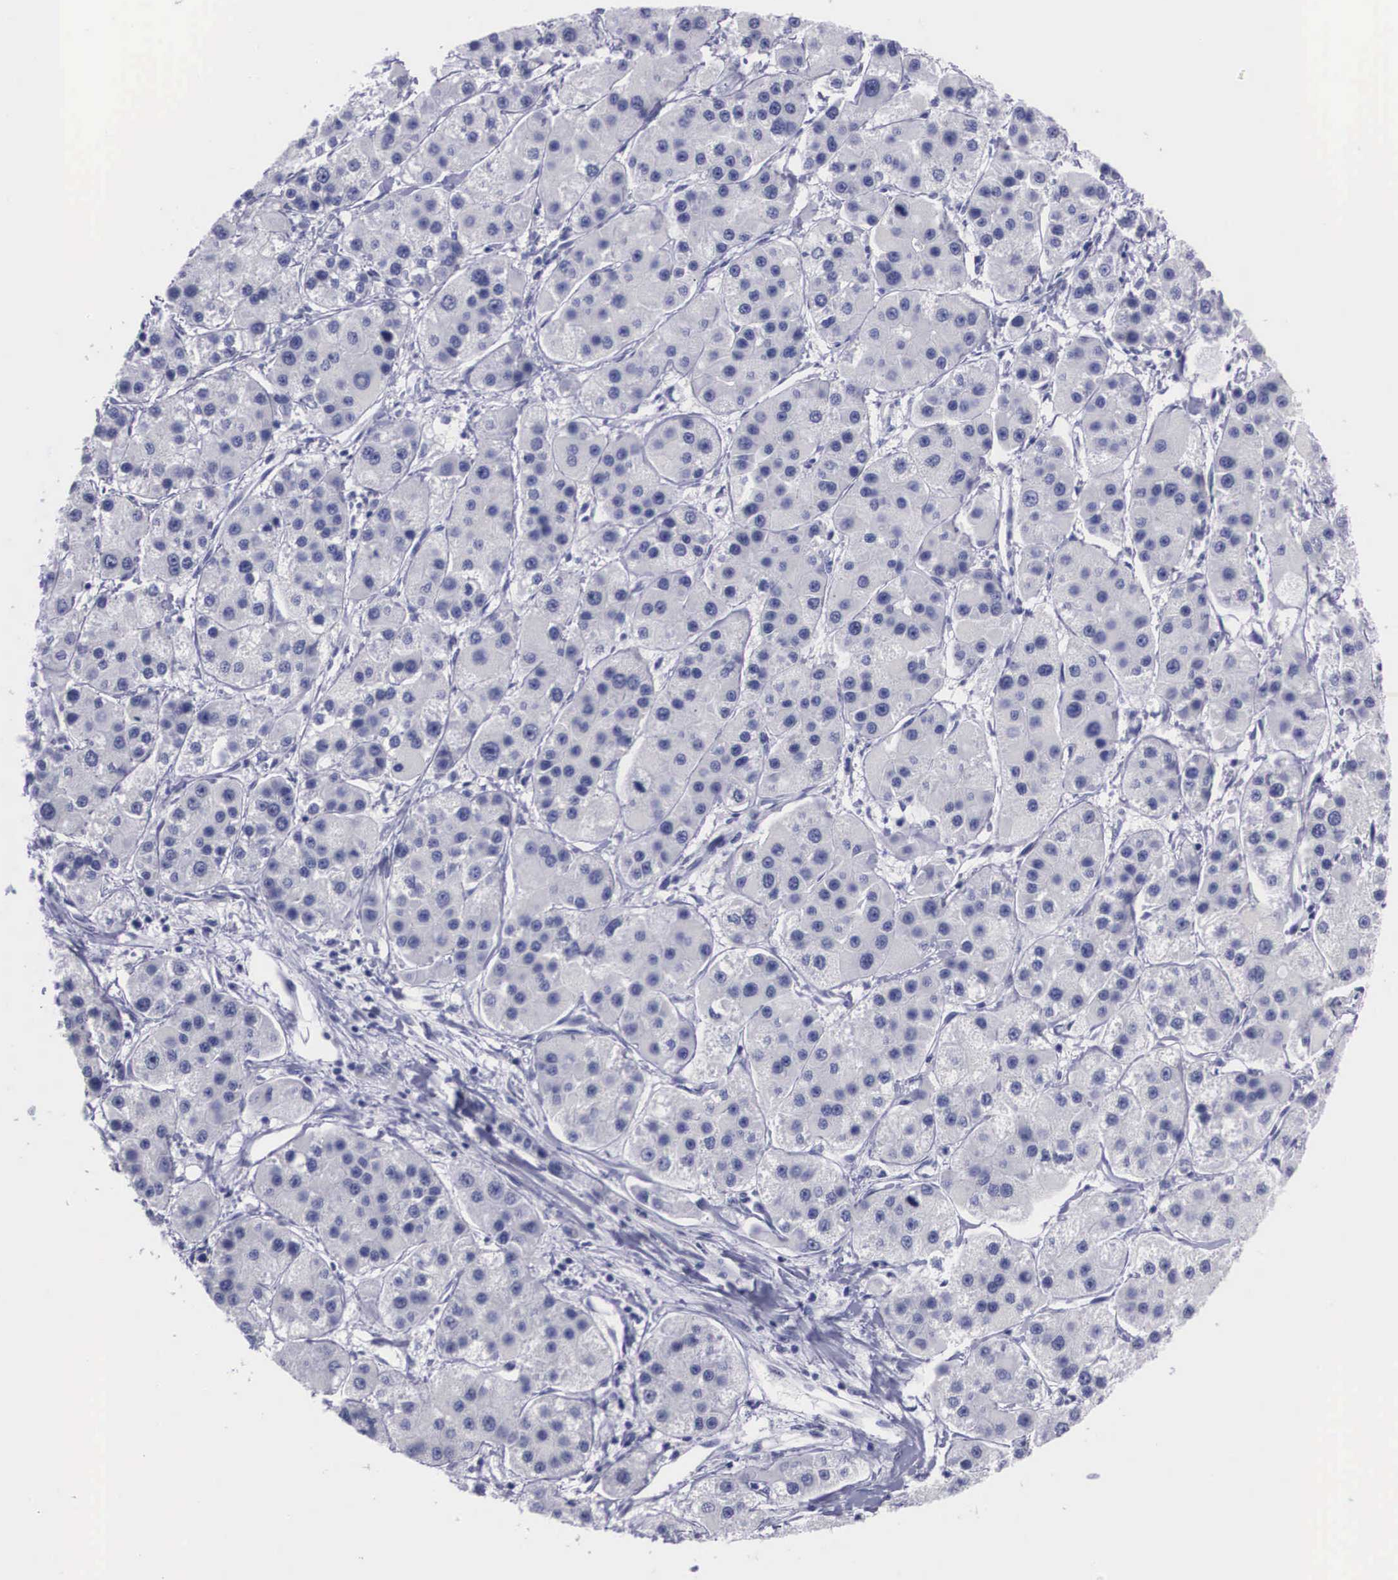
{"staining": {"intensity": "negative", "quantity": "none", "location": "none"}, "tissue": "liver cancer", "cell_type": "Tumor cells", "image_type": "cancer", "snomed": [{"axis": "morphology", "description": "Carcinoma, Hepatocellular, NOS"}, {"axis": "topography", "description": "Liver"}], "caption": "Tumor cells are negative for brown protein staining in liver cancer.", "gene": "C22orf31", "patient": {"sex": "female", "age": 85}}